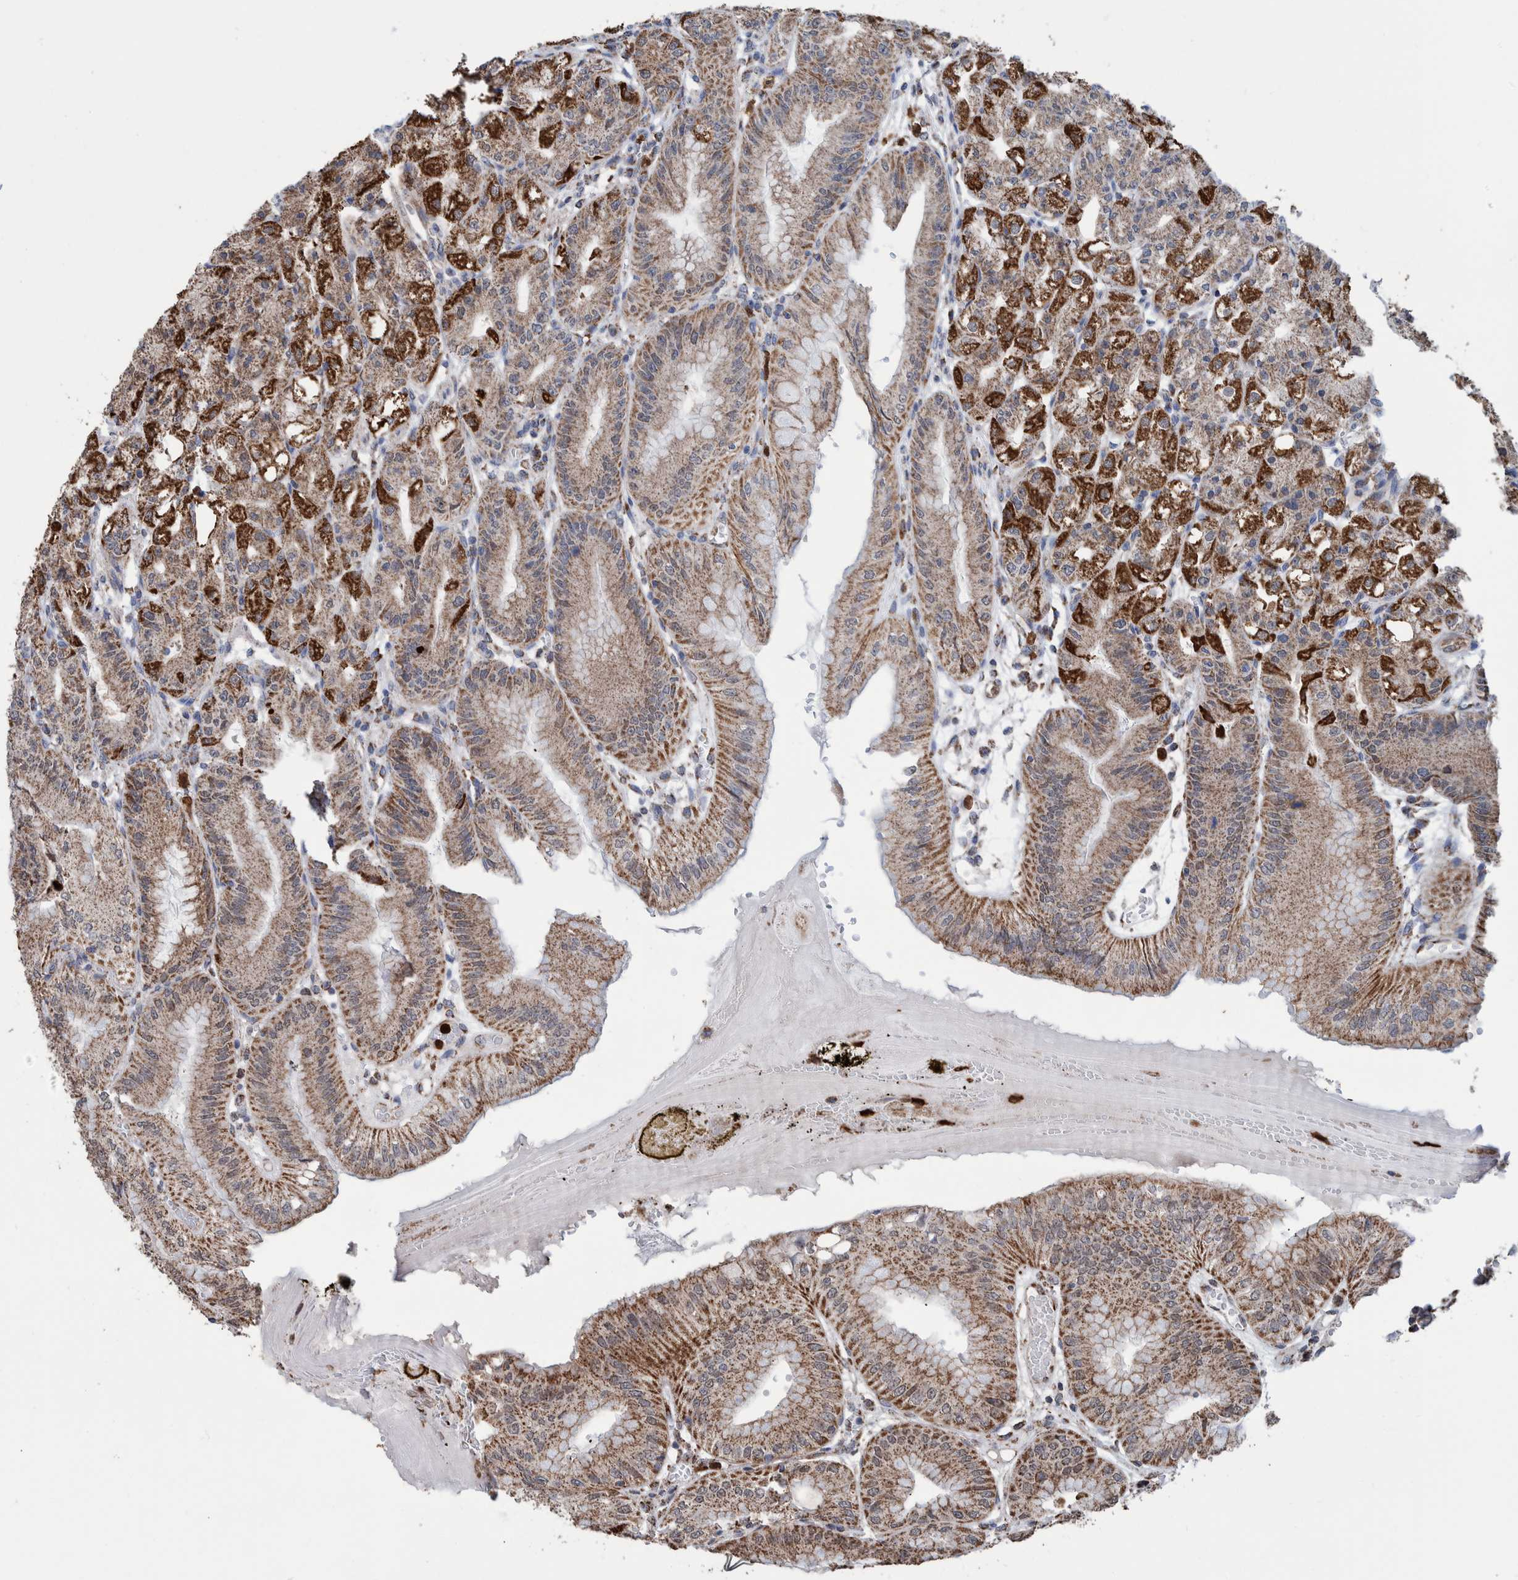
{"staining": {"intensity": "strong", "quantity": ">75%", "location": "cytoplasmic/membranous"}, "tissue": "stomach", "cell_type": "Glandular cells", "image_type": "normal", "snomed": [{"axis": "morphology", "description": "Normal tissue, NOS"}, {"axis": "topography", "description": "Stomach, lower"}], "caption": "This histopathology image demonstrates immunohistochemistry (IHC) staining of normal stomach, with high strong cytoplasmic/membranous positivity in about >75% of glandular cells.", "gene": "DECR1", "patient": {"sex": "male", "age": 71}}